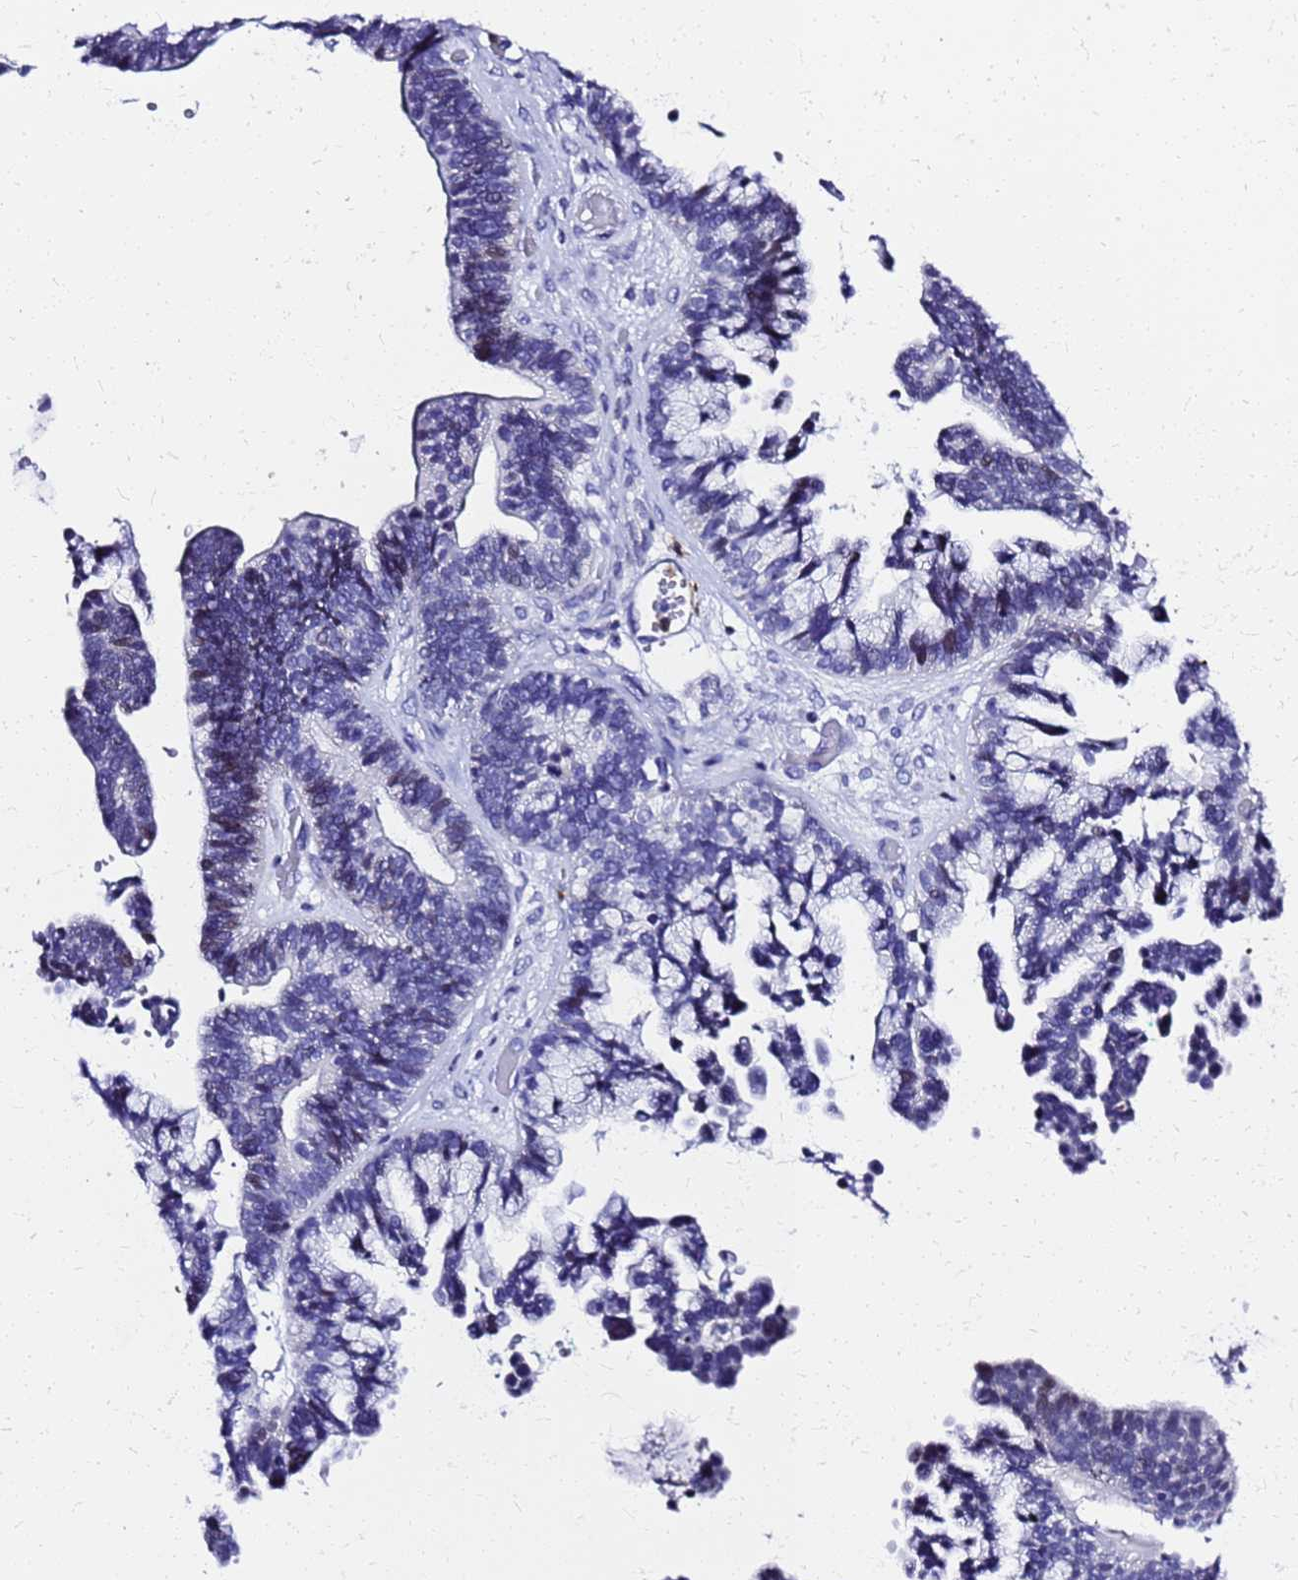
{"staining": {"intensity": "negative", "quantity": "none", "location": "none"}, "tissue": "ovarian cancer", "cell_type": "Tumor cells", "image_type": "cancer", "snomed": [{"axis": "morphology", "description": "Cystadenocarcinoma, serous, NOS"}, {"axis": "topography", "description": "Ovary"}], "caption": "Immunohistochemistry (IHC) of human ovarian cancer exhibits no expression in tumor cells.", "gene": "SMIM21", "patient": {"sex": "female", "age": 56}}